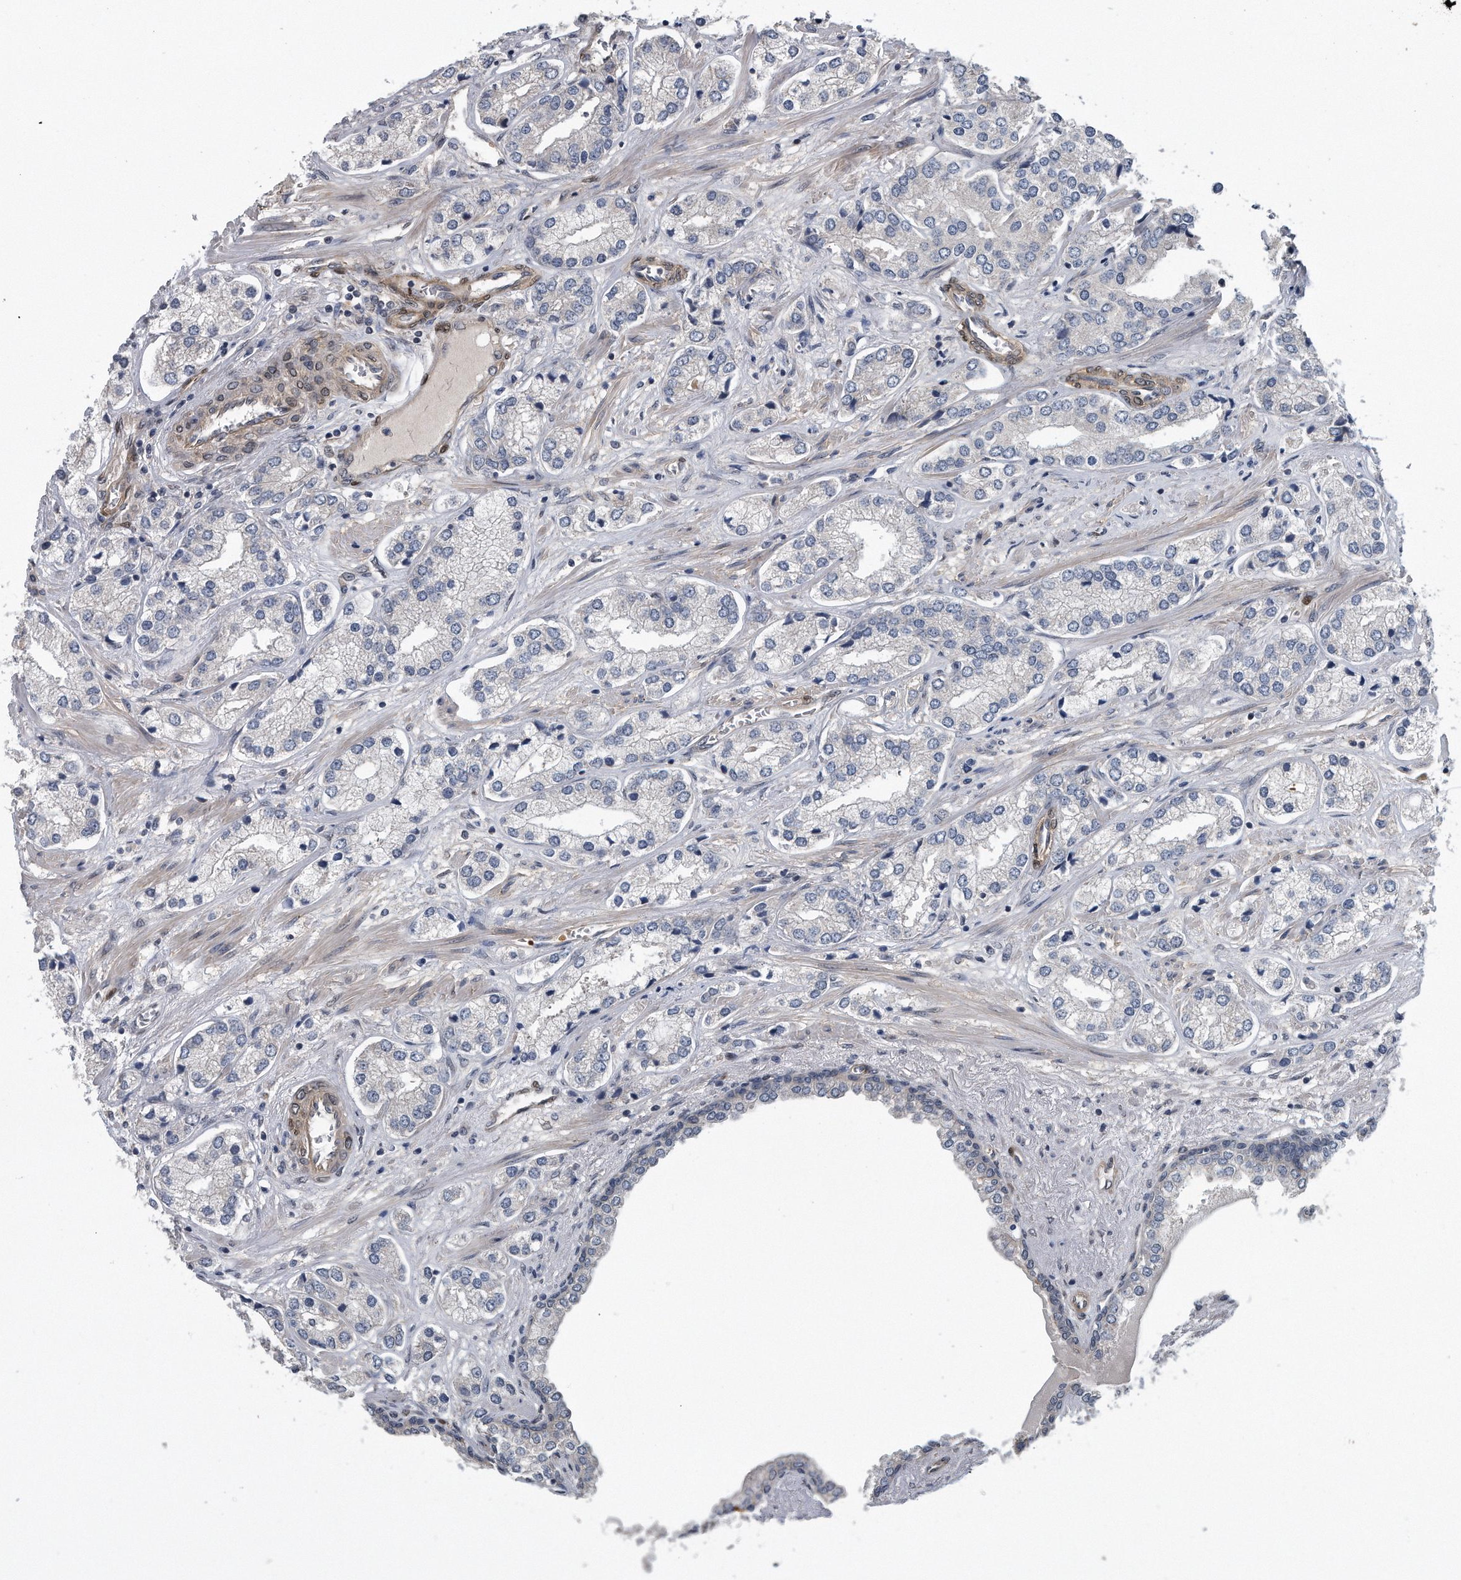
{"staining": {"intensity": "negative", "quantity": "none", "location": "none"}, "tissue": "prostate cancer", "cell_type": "Tumor cells", "image_type": "cancer", "snomed": [{"axis": "morphology", "description": "Adenocarcinoma, High grade"}, {"axis": "topography", "description": "Prostate"}], "caption": "This is an immunohistochemistry (IHC) histopathology image of prostate cancer (adenocarcinoma (high-grade)). There is no staining in tumor cells.", "gene": "ZNF79", "patient": {"sex": "male", "age": 66}}